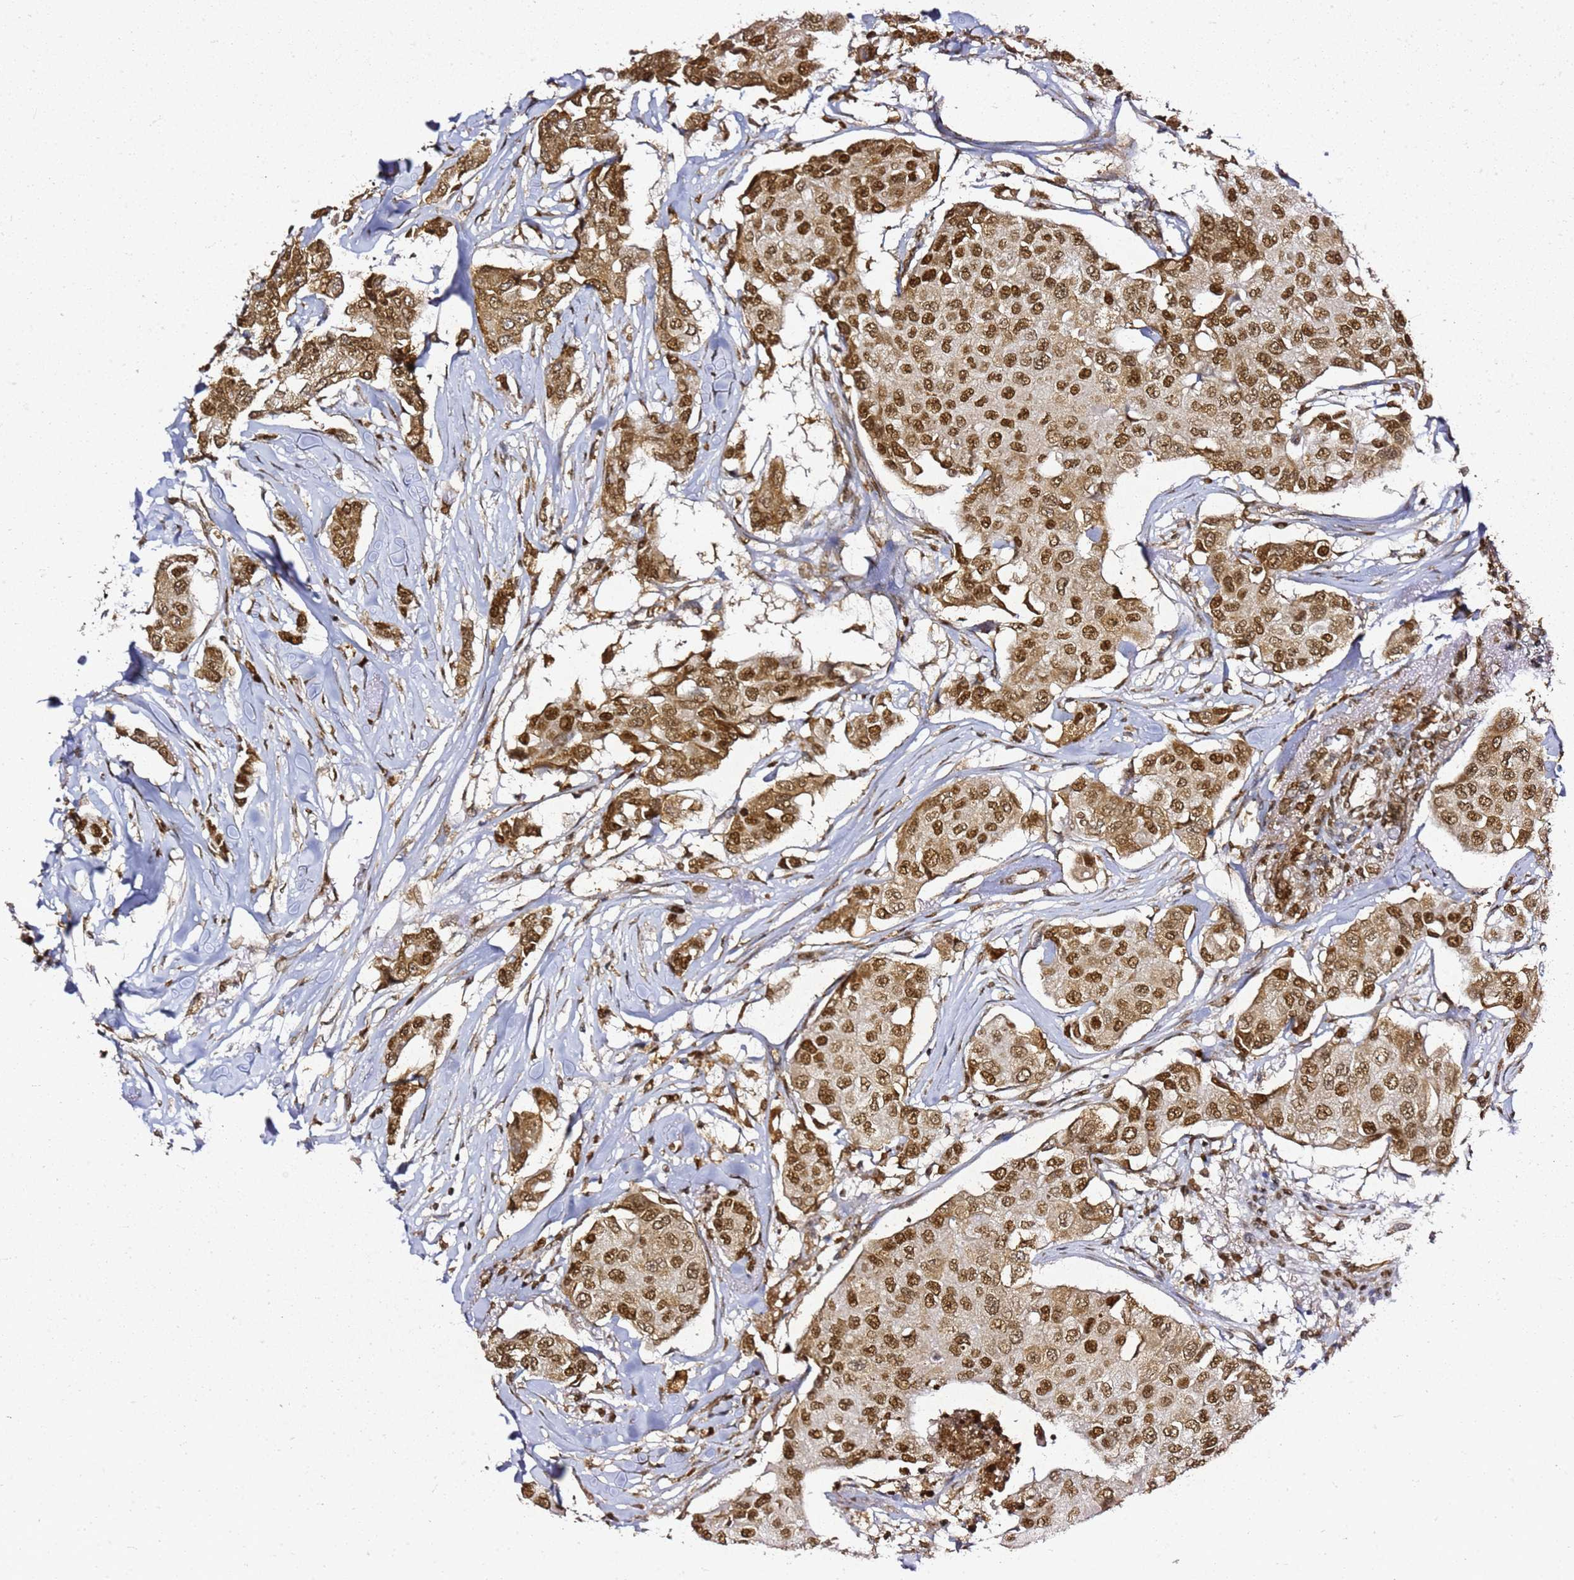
{"staining": {"intensity": "moderate", "quantity": ">75%", "location": "nuclear"}, "tissue": "breast cancer", "cell_type": "Tumor cells", "image_type": "cancer", "snomed": [{"axis": "morphology", "description": "Duct carcinoma"}, {"axis": "topography", "description": "Breast"}], "caption": "A photomicrograph of breast cancer (intraductal carcinoma) stained for a protein displays moderate nuclear brown staining in tumor cells.", "gene": "APEX1", "patient": {"sex": "female", "age": 80}}